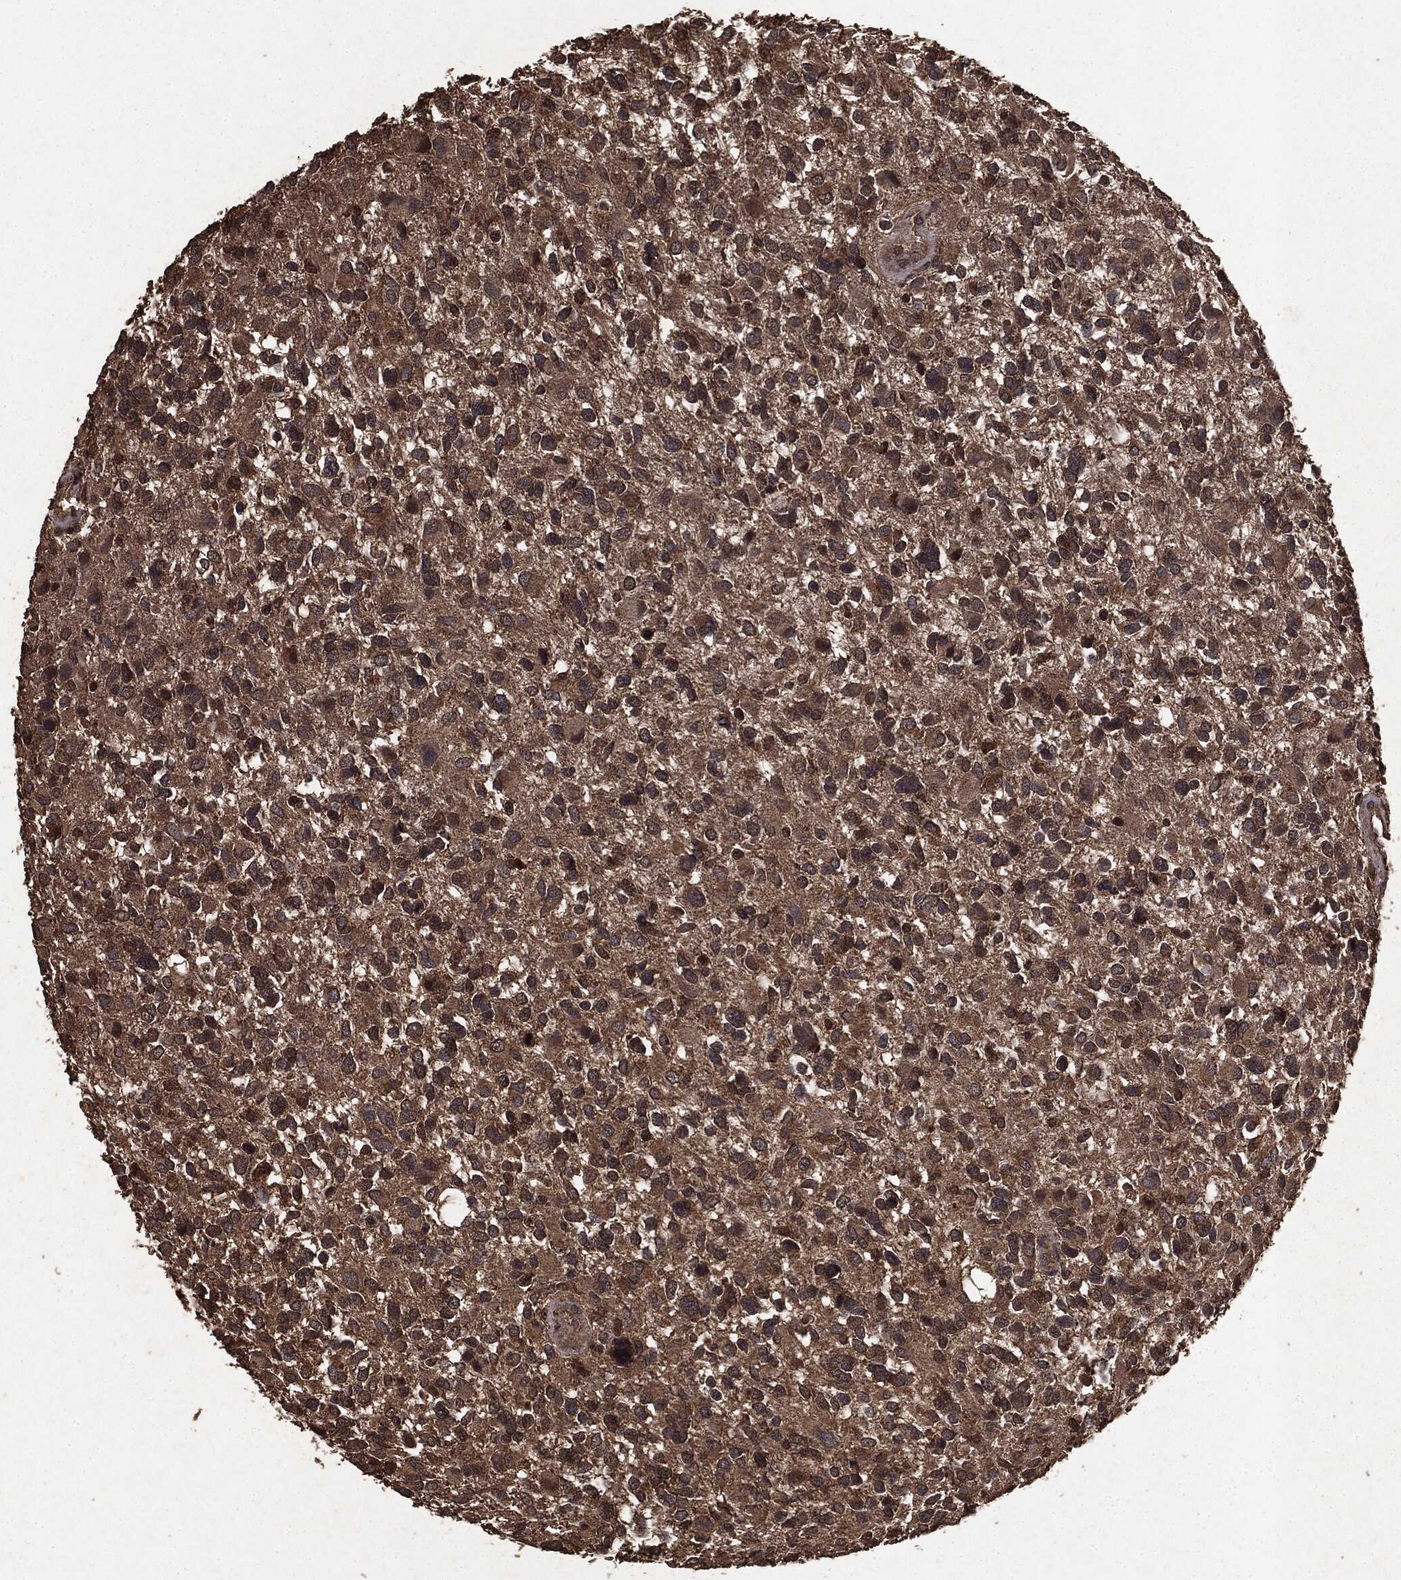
{"staining": {"intensity": "moderate", "quantity": "25%-75%", "location": "cytoplasmic/membranous"}, "tissue": "glioma", "cell_type": "Tumor cells", "image_type": "cancer", "snomed": [{"axis": "morphology", "description": "Glioma, malignant, Low grade"}, {"axis": "topography", "description": "Brain"}], "caption": "DAB immunohistochemical staining of glioma demonstrates moderate cytoplasmic/membranous protein staining in about 25%-75% of tumor cells. The protein of interest is stained brown, and the nuclei are stained in blue (DAB IHC with brightfield microscopy, high magnification).", "gene": "NME1", "patient": {"sex": "female", "age": 32}}